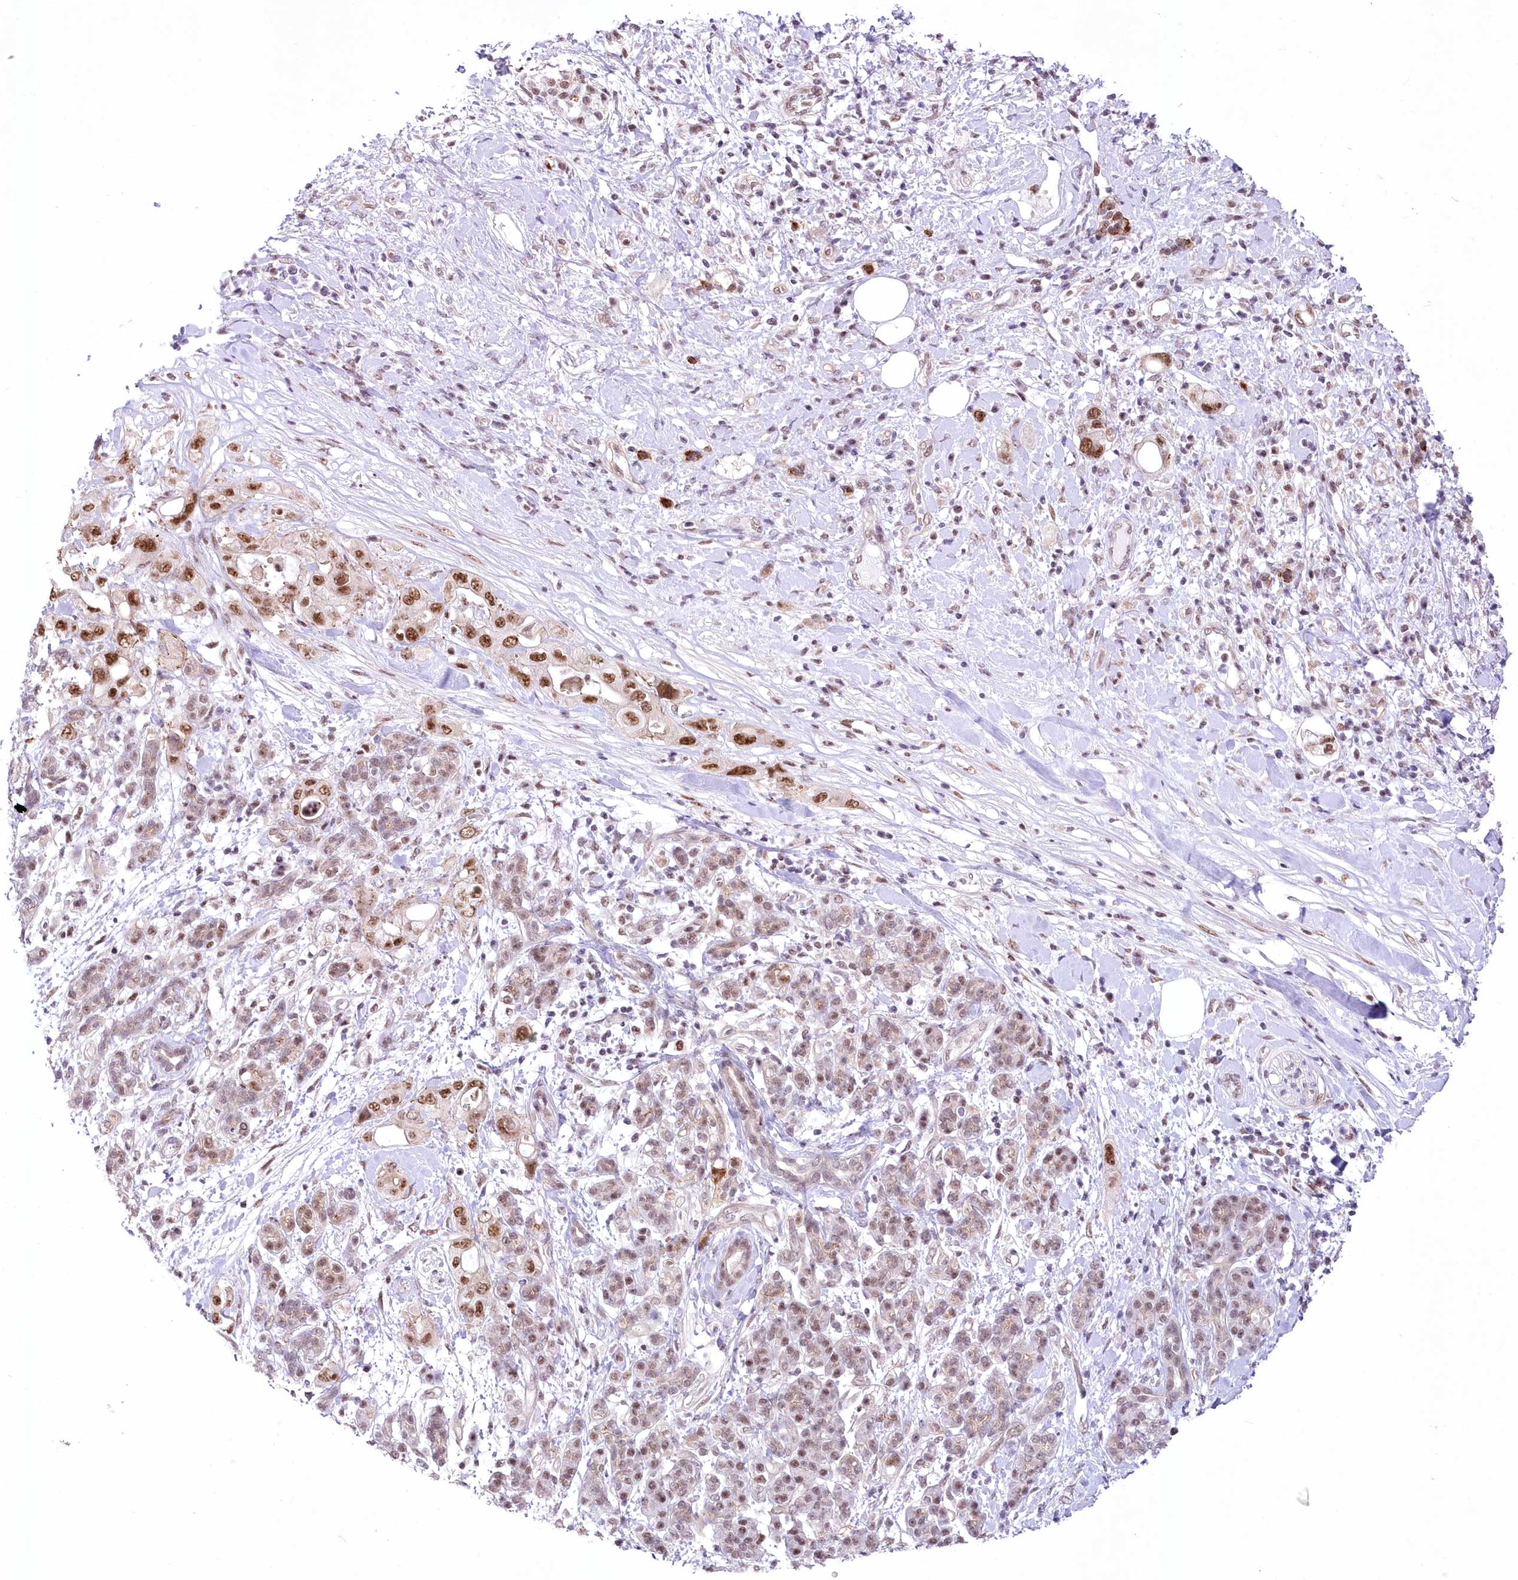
{"staining": {"intensity": "strong", "quantity": ">75%", "location": "nuclear"}, "tissue": "pancreatic cancer", "cell_type": "Tumor cells", "image_type": "cancer", "snomed": [{"axis": "morphology", "description": "Adenocarcinoma, NOS"}, {"axis": "topography", "description": "Pancreas"}], "caption": "Strong nuclear staining is present in approximately >75% of tumor cells in pancreatic cancer.", "gene": "NSUN2", "patient": {"sex": "female", "age": 56}}